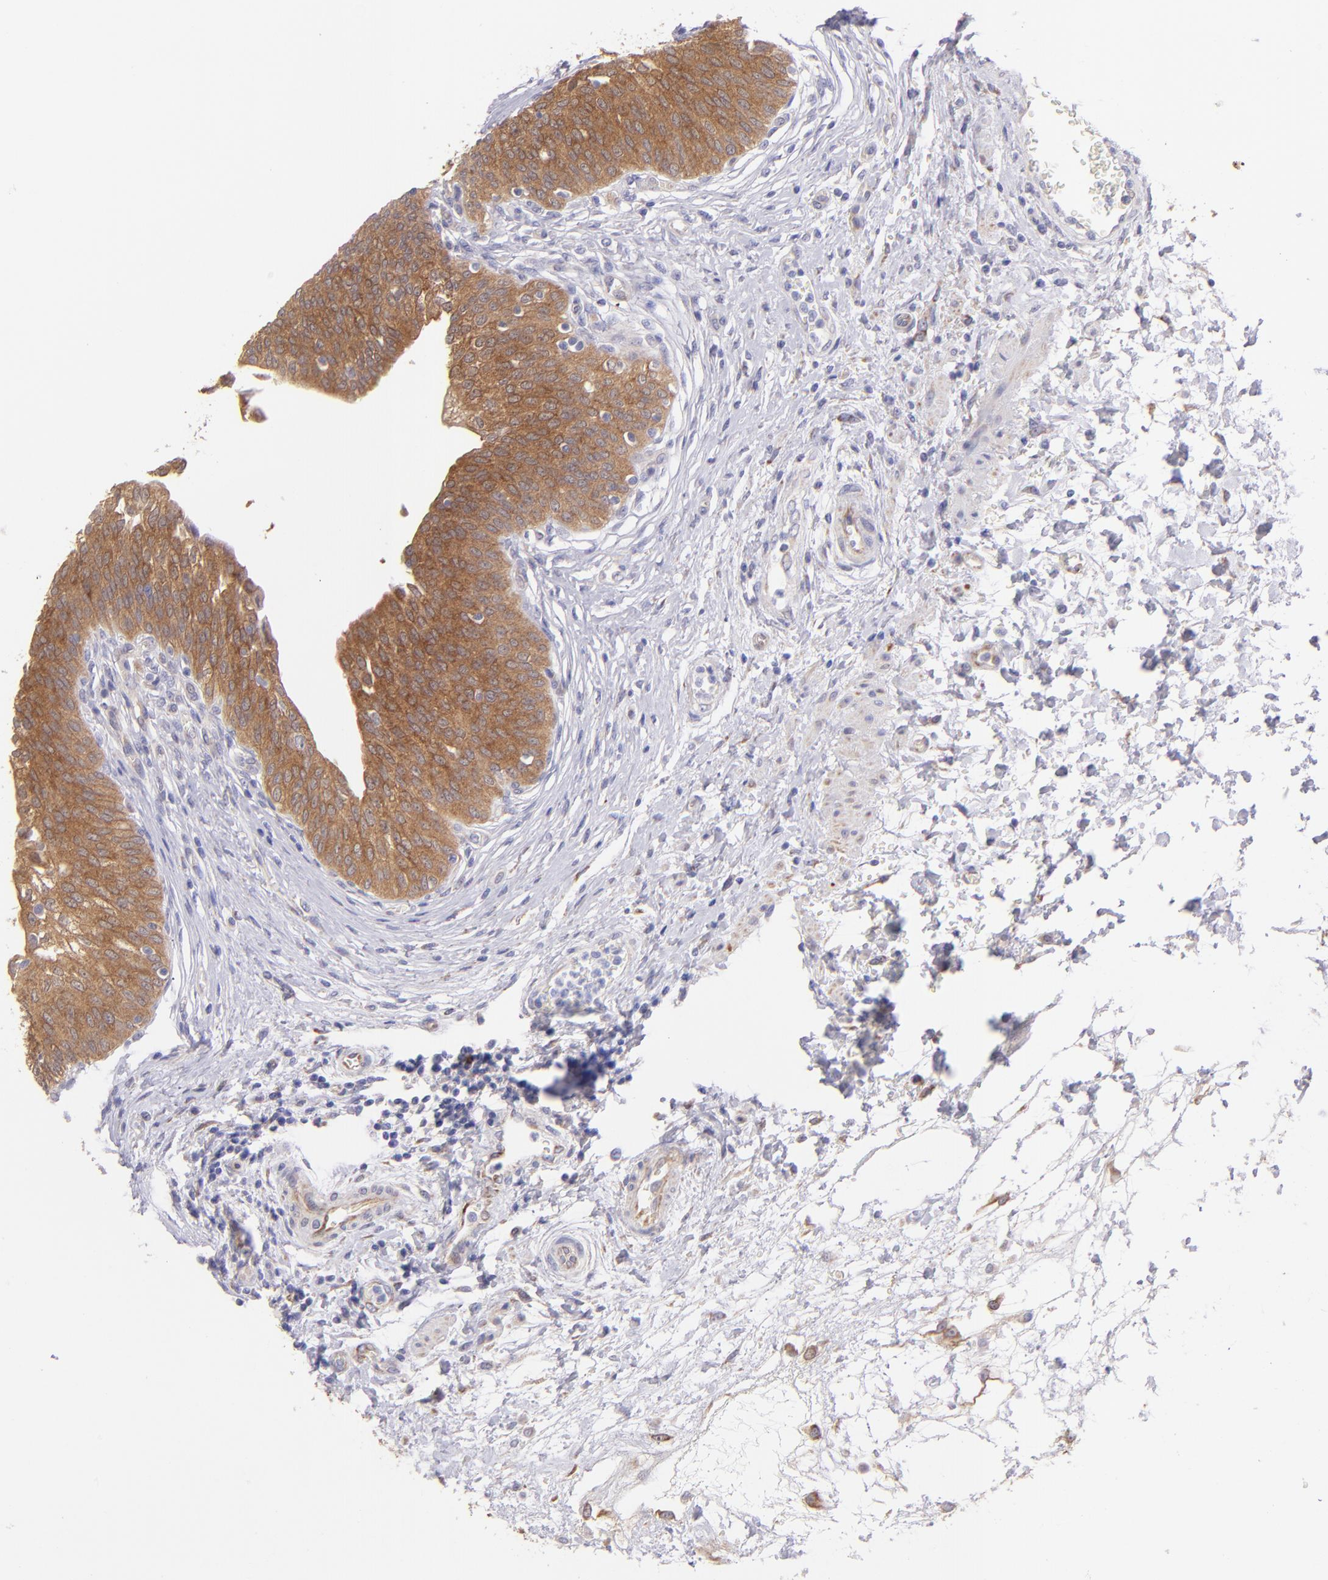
{"staining": {"intensity": "moderate", "quantity": ">75%", "location": "cytoplasmic/membranous"}, "tissue": "urinary bladder", "cell_type": "Urothelial cells", "image_type": "normal", "snomed": [{"axis": "morphology", "description": "Normal tissue, NOS"}, {"axis": "topography", "description": "Smooth muscle"}, {"axis": "topography", "description": "Urinary bladder"}], "caption": "A medium amount of moderate cytoplasmic/membranous positivity is appreciated in approximately >75% of urothelial cells in normal urinary bladder.", "gene": "SH2D4A", "patient": {"sex": "male", "age": 35}}